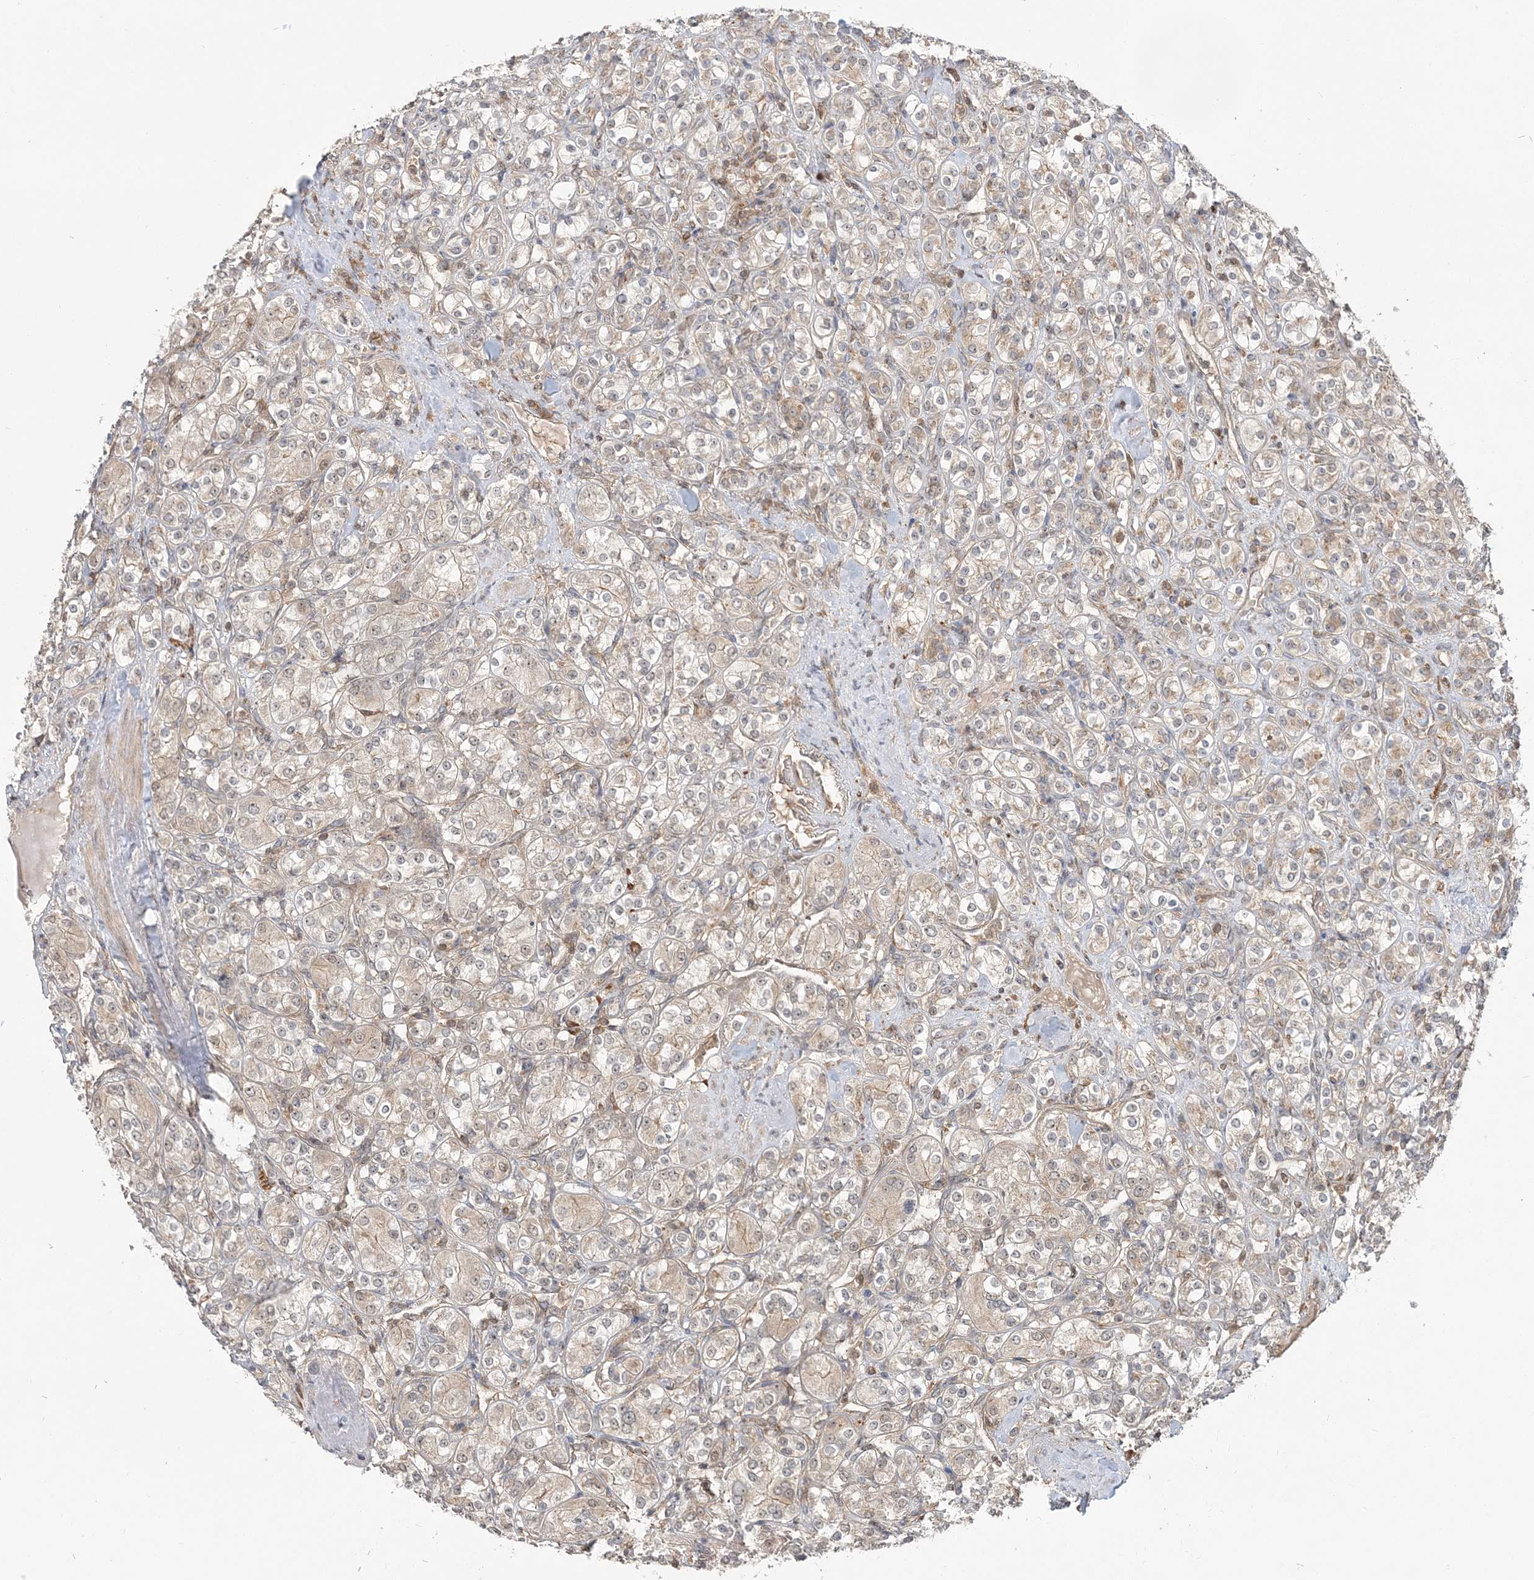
{"staining": {"intensity": "negative", "quantity": "none", "location": "none"}, "tissue": "renal cancer", "cell_type": "Tumor cells", "image_type": "cancer", "snomed": [{"axis": "morphology", "description": "Adenocarcinoma, NOS"}, {"axis": "topography", "description": "Kidney"}], "caption": "Human renal cancer (adenocarcinoma) stained for a protein using immunohistochemistry (IHC) exhibits no positivity in tumor cells.", "gene": "CAB39", "patient": {"sex": "male", "age": 77}}